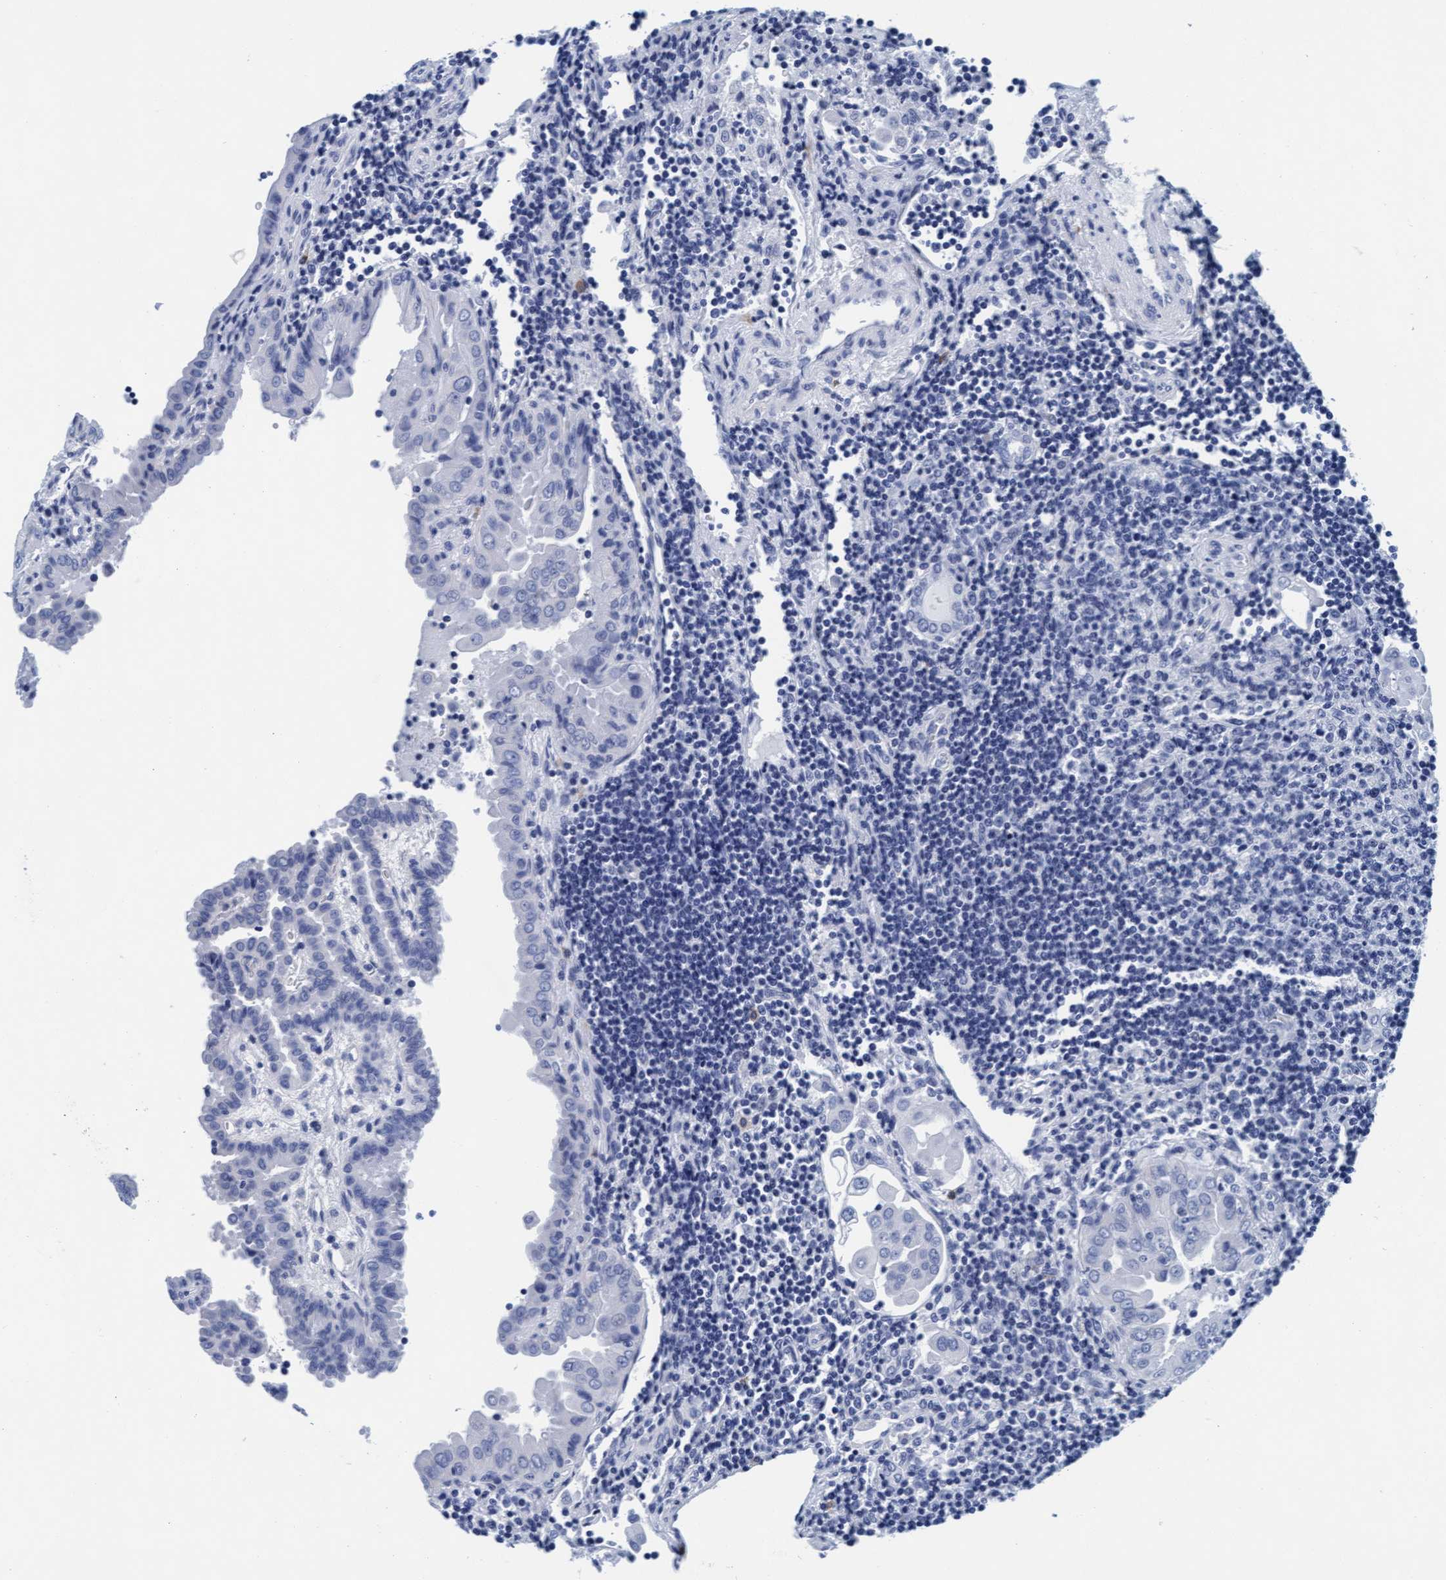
{"staining": {"intensity": "negative", "quantity": "none", "location": "none"}, "tissue": "thyroid cancer", "cell_type": "Tumor cells", "image_type": "cancer", "snomed": [{"axis": "morphology", "description": "Papillary adenocarcinoma, NOS"}, {"axis": "topography", "description": "Thyroid gland"}], "caption": "There is no significant staining in tumor cells of thyroid cancer. (DAB (3,3'-diaminobenzidine) immunohistochemistry with hematoxylin counter stain).", "gene": "ARSG", "patient": {"sex": "male", "age": 33}}